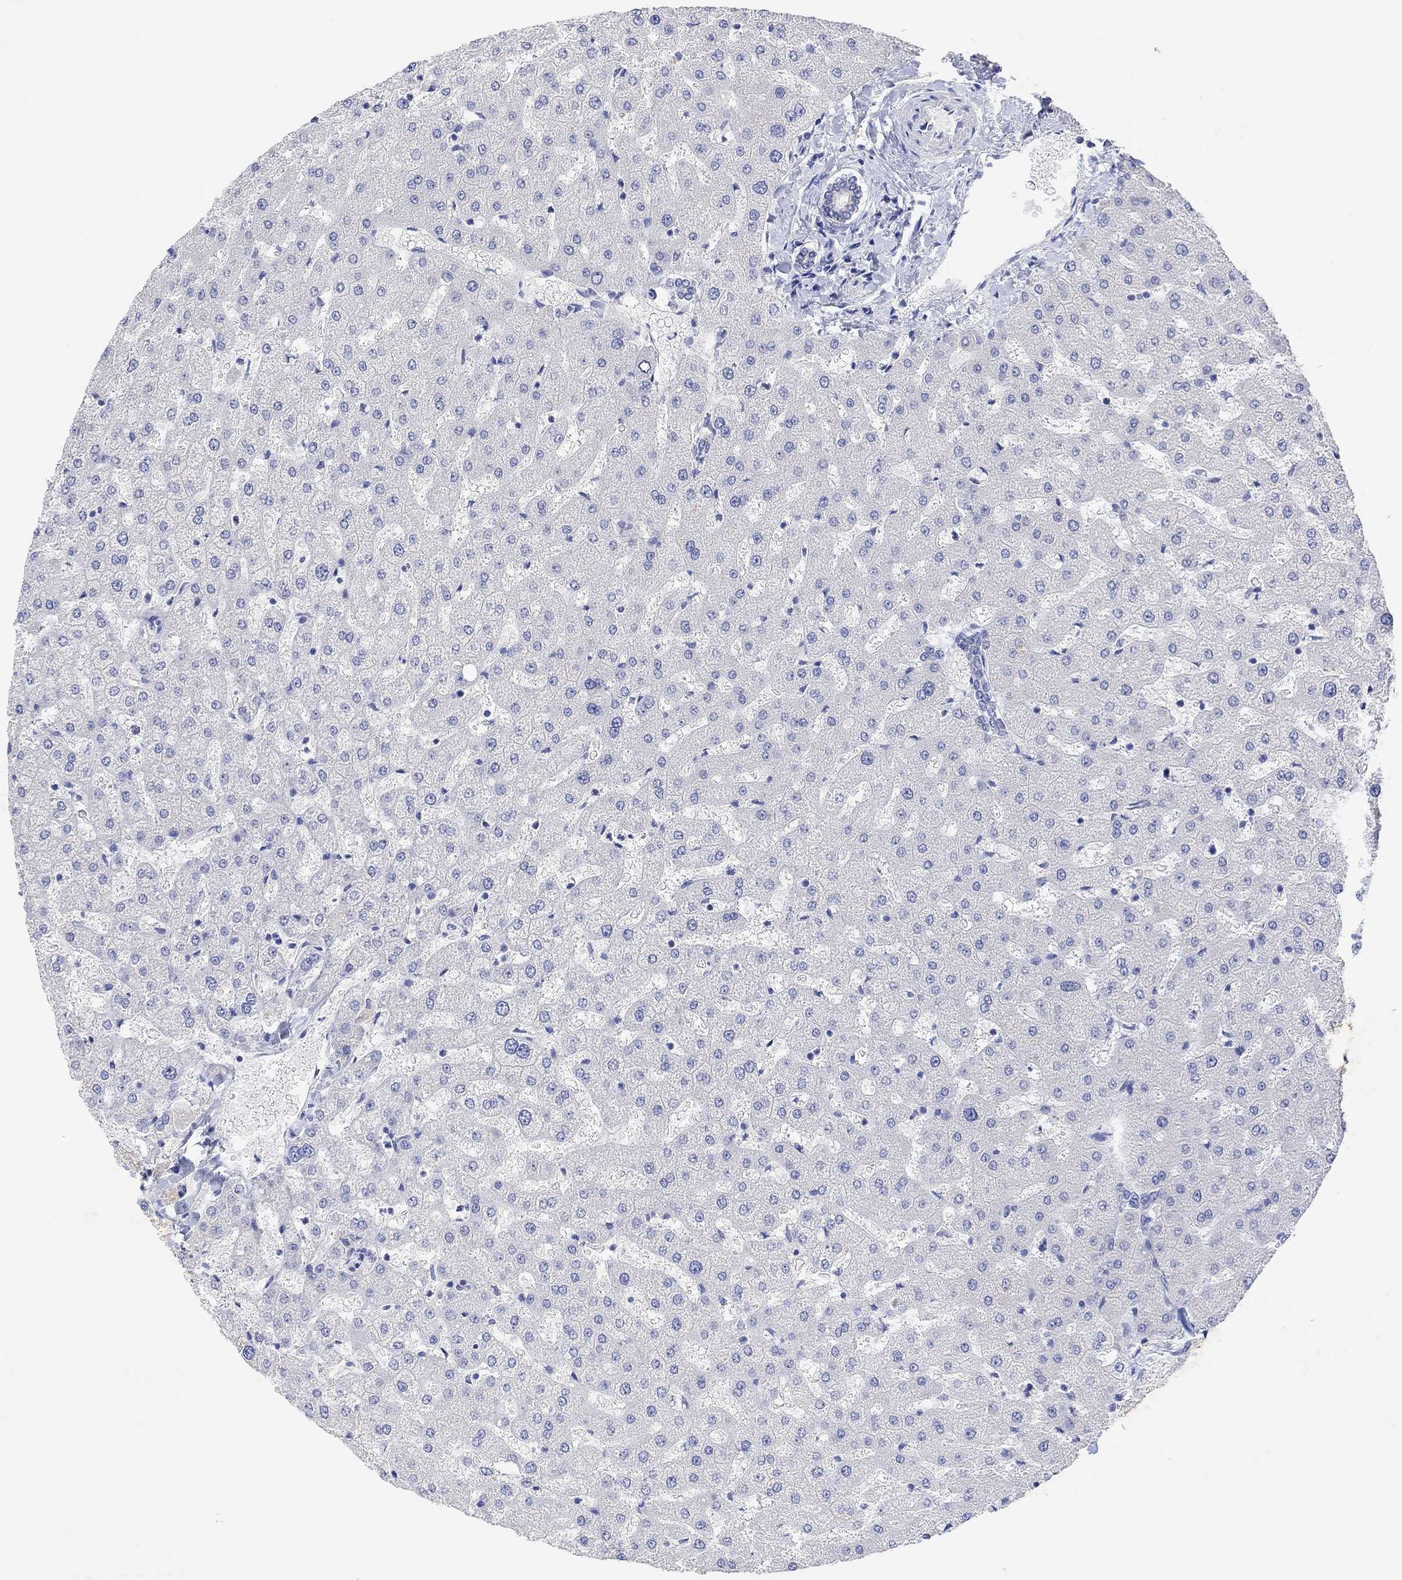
{"staining": {"intensity": "negative", "quantity": "none", "location": "none"}, "tissue": "liver", "cell_type": "Cholangiocytes", "image_type": "normal", "snomed": [{"axis": "morphology", "description": "Normal tissue, NOS"}, {"axis": "topography", "description": "Liver"}], "caption": "Liver stained for a protein using immunohistochemistry (IHC) demonstrates no staining cholangiocytes.", "gene": "TYR", "patient": {"sex": "female", "age": 50}}